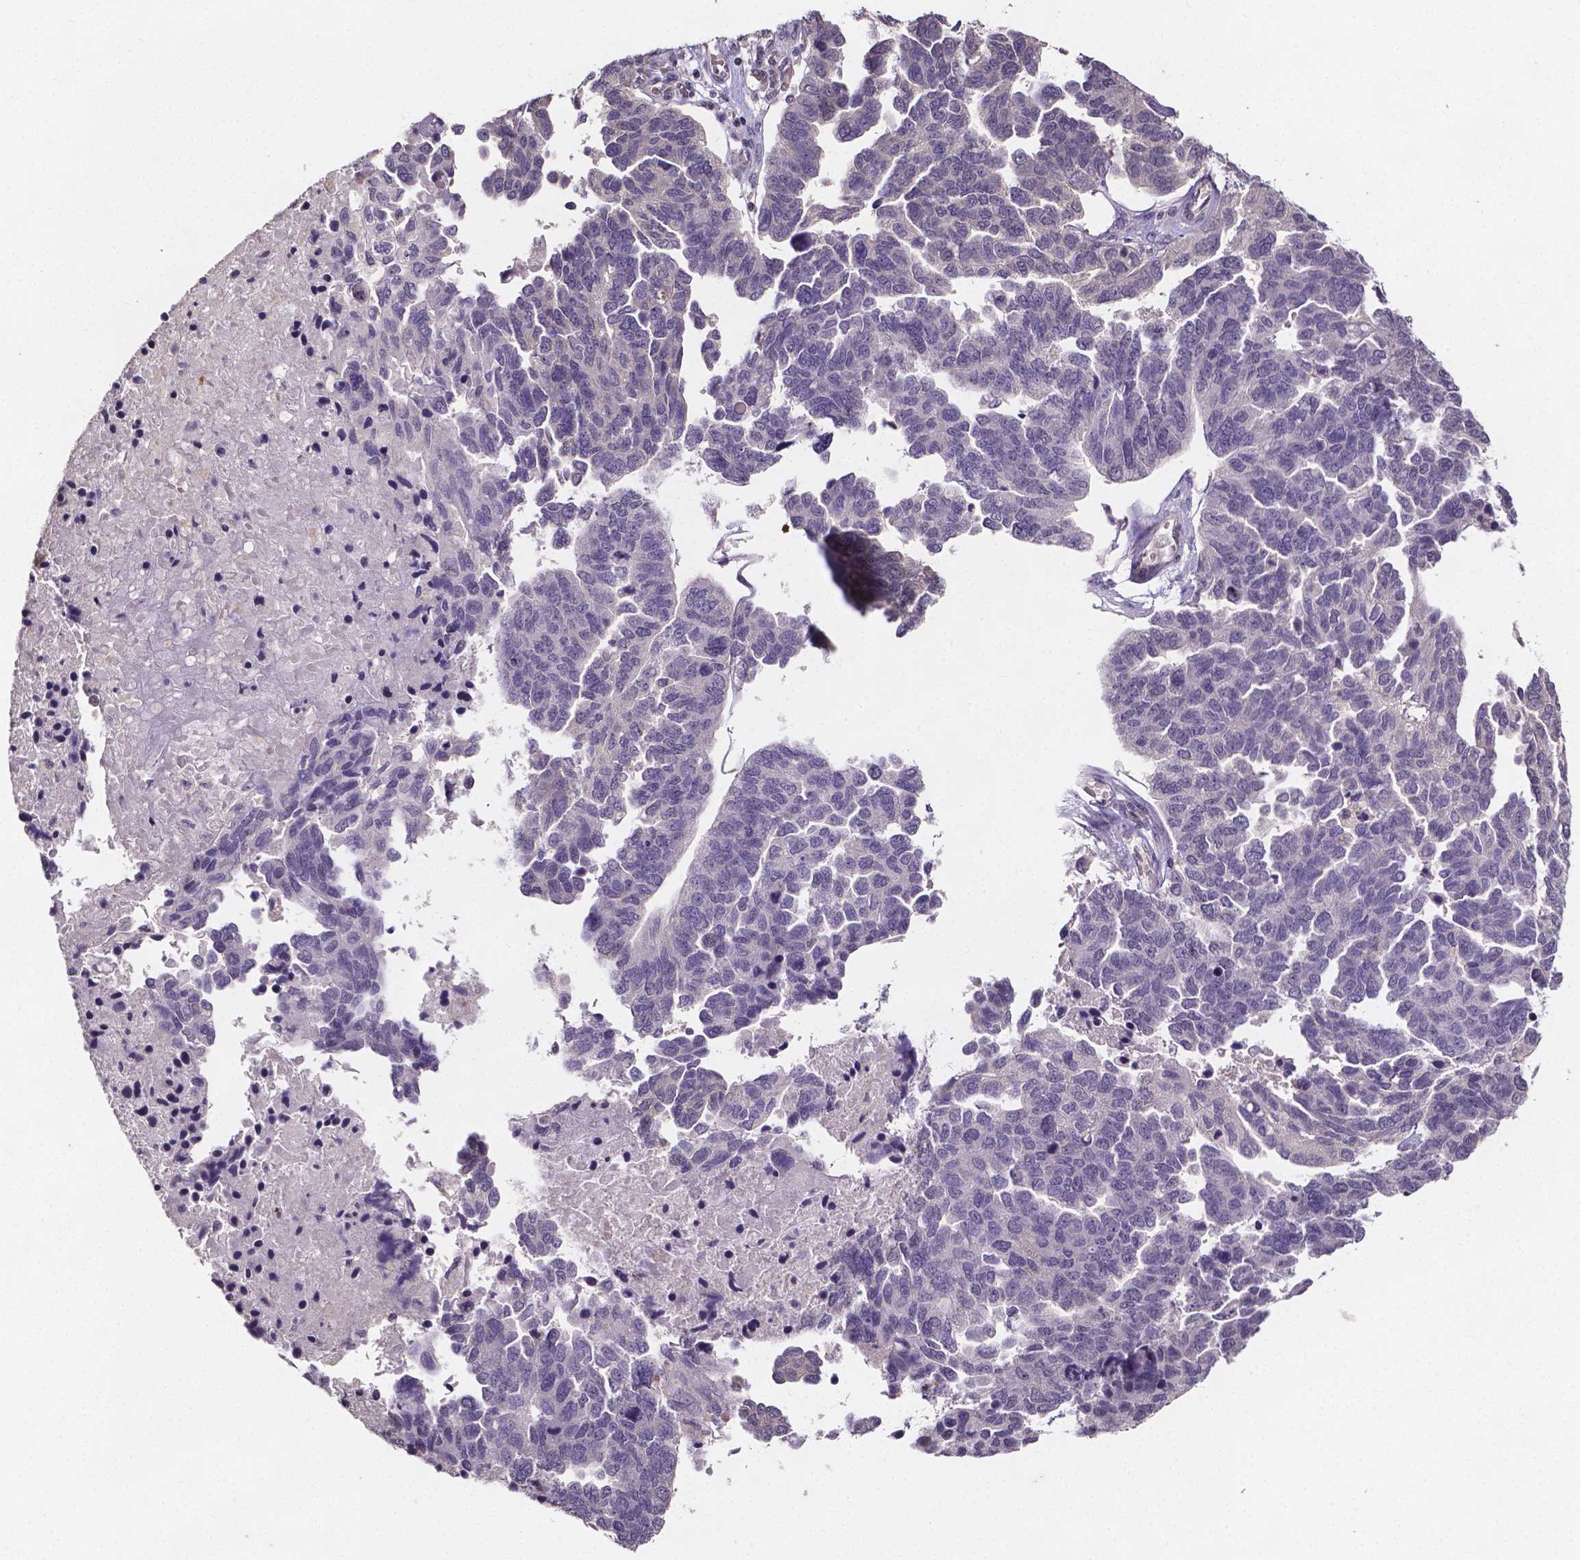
{"staining": {"intensity": "negative", "quantity": "none", "location": "none"}, "tissue": "ovarian cancer", "cell_type": "Tumor cells", "image_type": "cancer", "snomed": [{"axis": "morphology", "description": "Cystadenocarcinoma, serous, NOS"}, {"axis": "topography", "description": "Ovary"}], "caption": "Immunohistochemistry (IHC) micrograph of ovarian cancer stained for a protein (brown), which shows no expression in tumor cells.", "gene": "NRGN", "patient": {"sex": "female", "age": 64}}